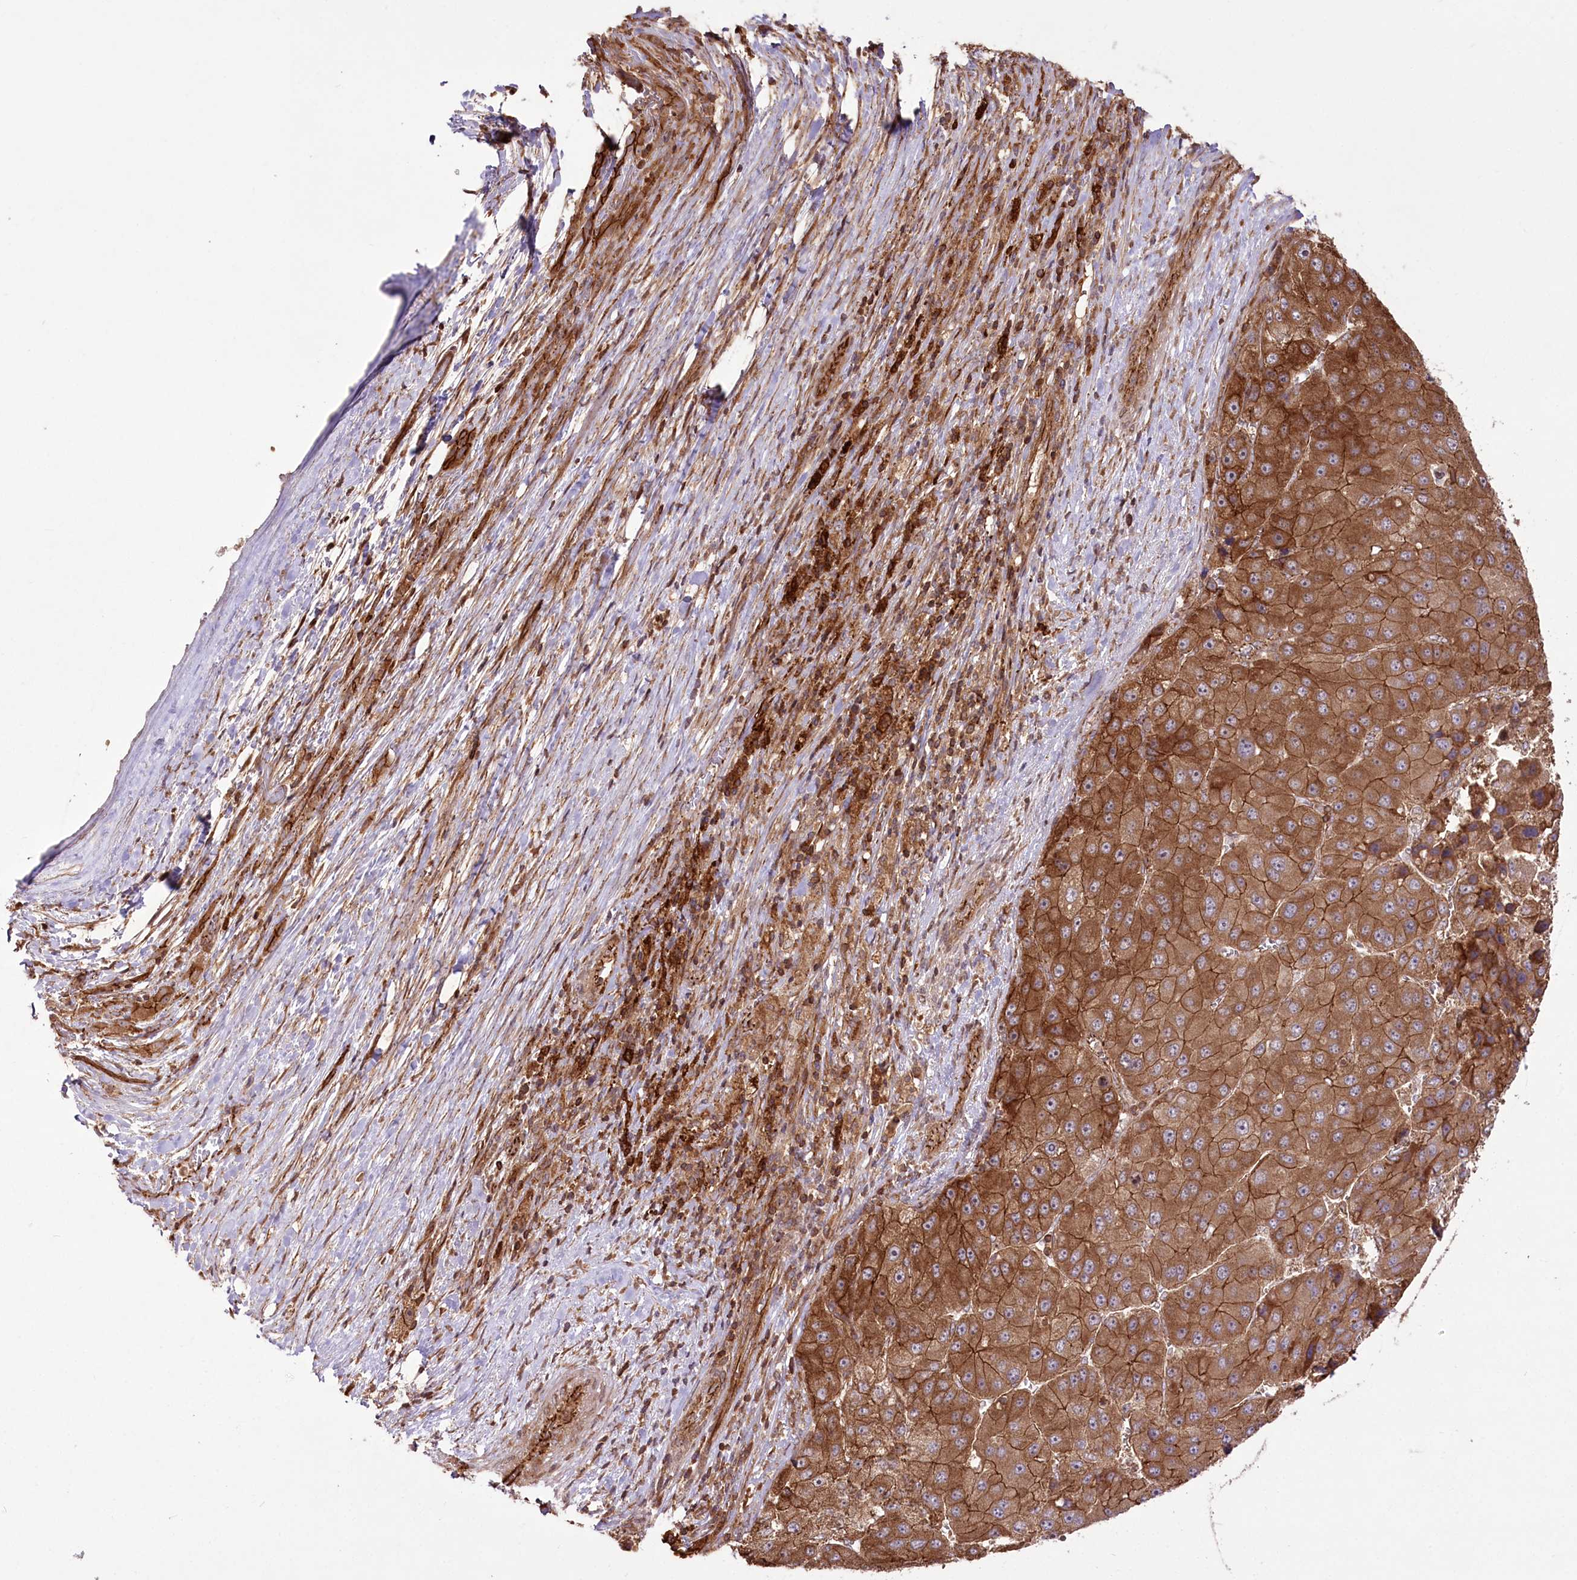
{"staining": {"intensity": "strong", "quantity": ">75%", "location": "cytoplasmic/membranous"}, "tissue": "liver cancer", "cell_type": "Tumor cells", "image_type": "cancer", "snomed": [{"axis": "morphology", "description": "Carcinoma, Hepatocellular, NOS"}, {"axis": "topography", "description": "Liver"}], "caption": "IHC photomicrograph of neoplastic tissue: human hepatocellular carcinoma (liver) stained using IHC exhibits high levels of strong protein expression localized specifically in the cytoplasmic/membranous of tumor cells, appearing as a cytoplasmic/membranous brown color.", "gene": "DHX29", "patient": {"sex": "female", "age": 73}}